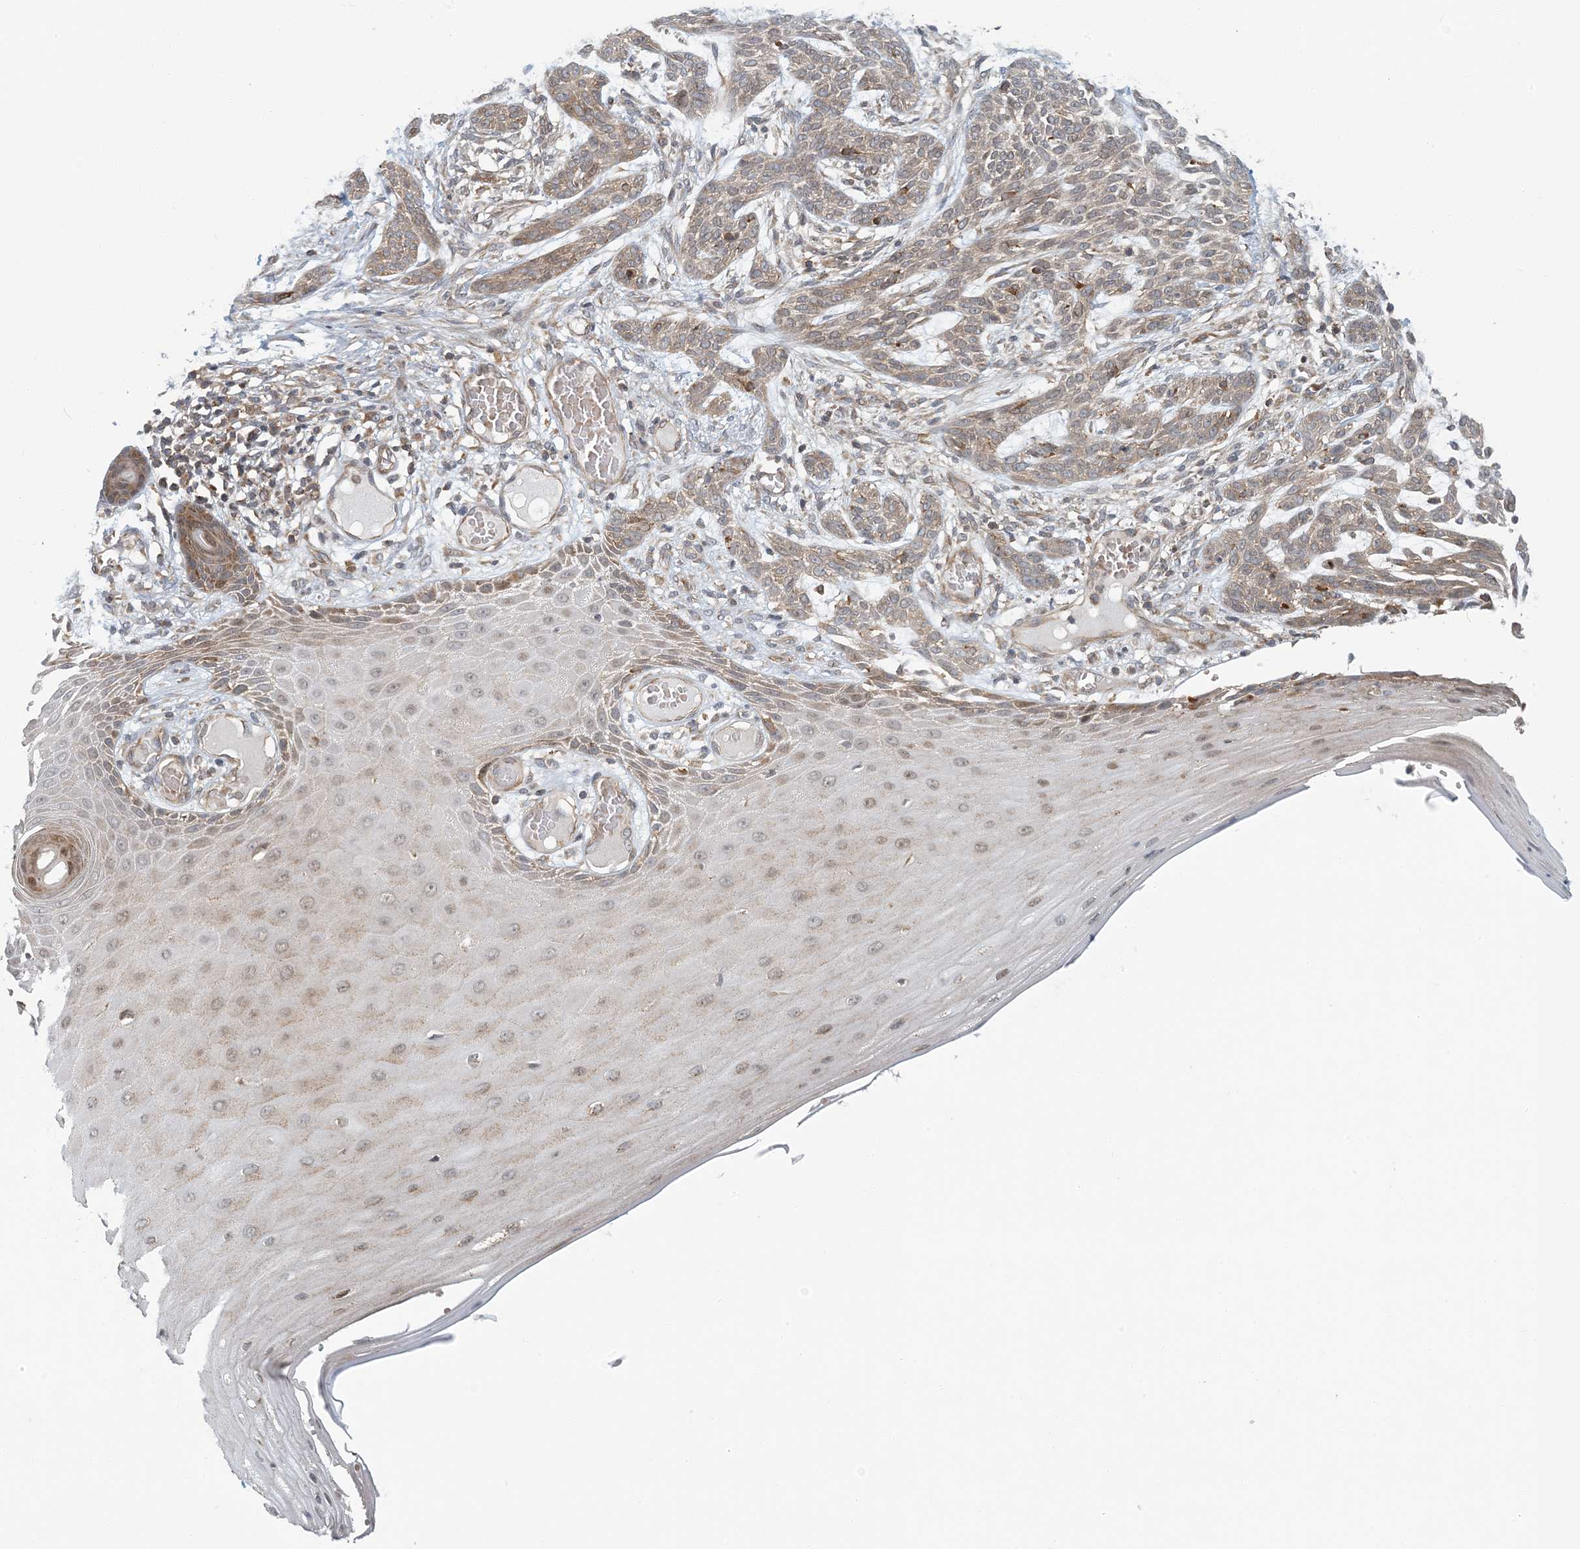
{"staining": {"intensity": "weak", "quantity": ">75%", "location": "cytoplasmic/membranous"}, "tissue": "skin cancer", "cell_type": "Tumor cells", "image_type": "cancer", "snomed": [{"axis": "morphology", "description": "Basal cell carcinoma"}, {"axis": "topography", "description": "Skin"}], "caption": "An IHC histopathology image of tumor tissue is shown. Protein staining in brown highlights weak cytoplasmic/membranous positivity in skin basal cell carcinoma within tumor cells. The staining was performed using DAB (3,3'-diaminobenzidine), with brown indicating positive protein expression. Nuclei are stained blue with hematoxylin.", "gene": "ATP13A2", "patient": {"sex": "female", "age": 59}}